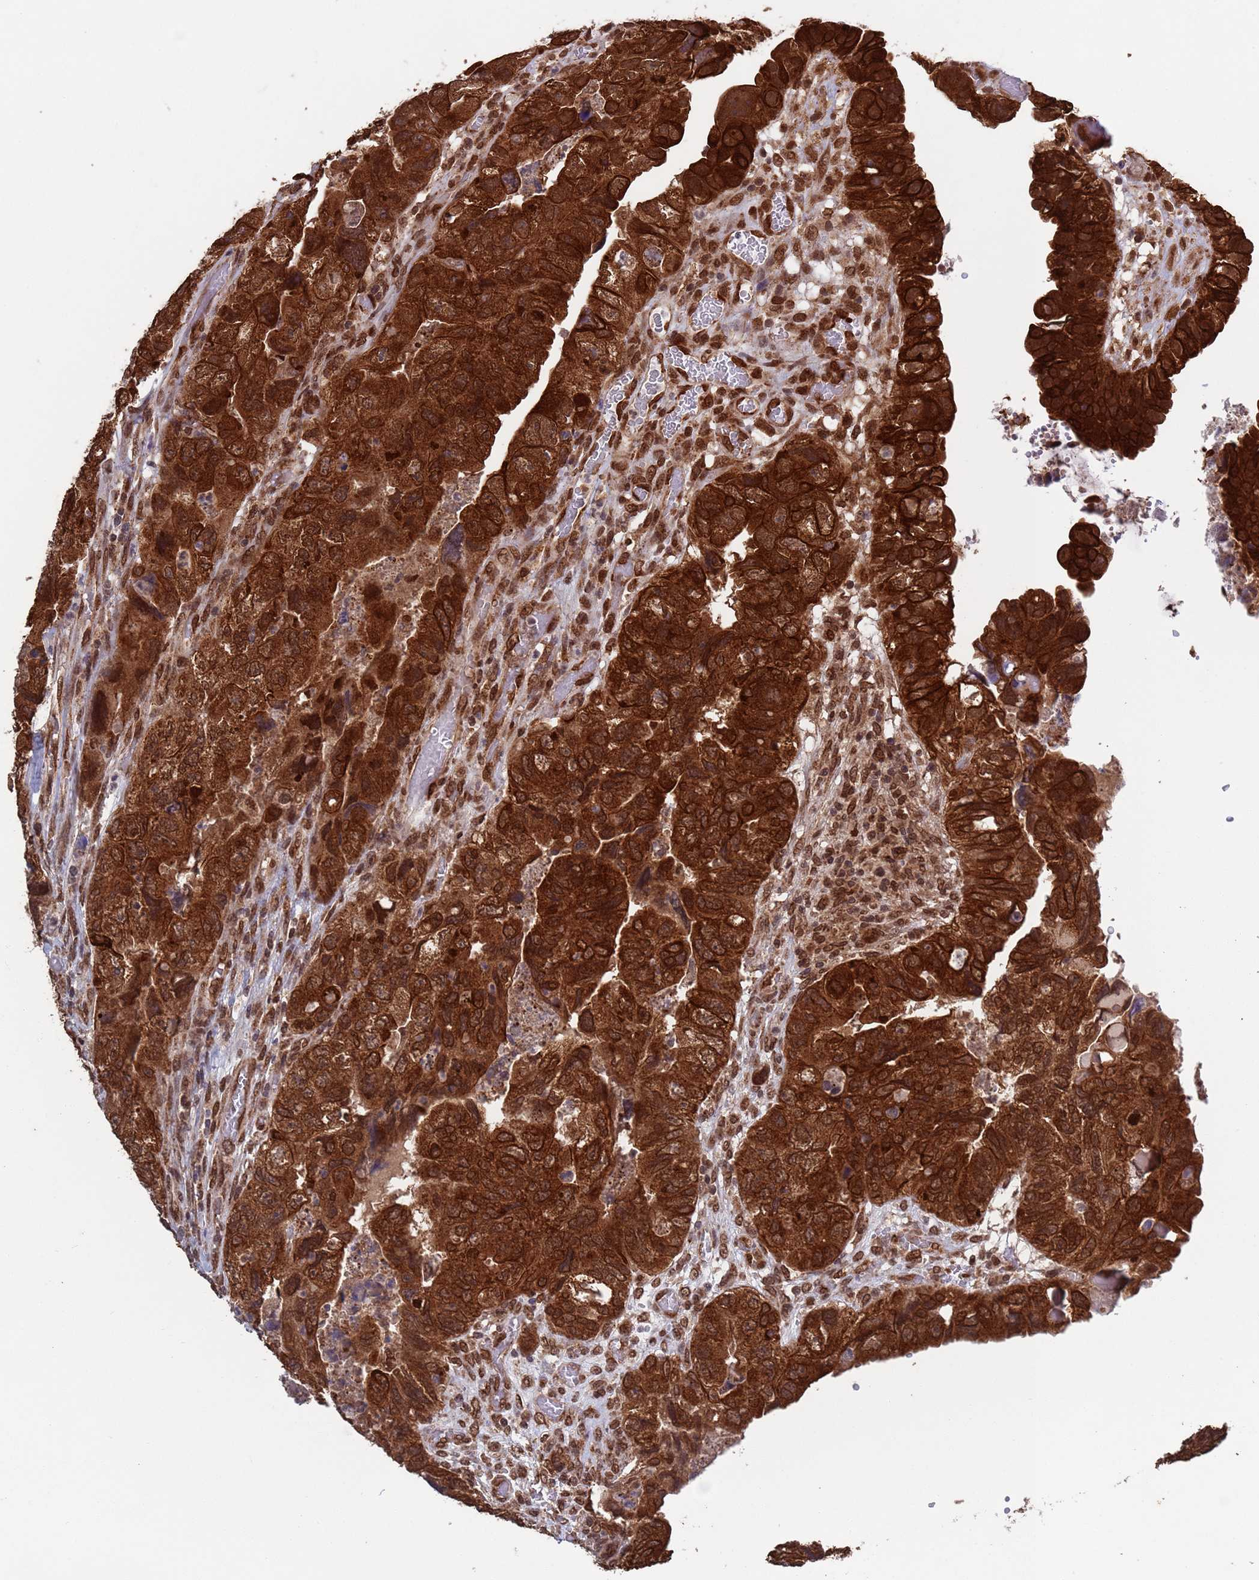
{"staining": {"intensity": "strong", "quantity": ">75%", "location": "cytoplasmic/membranous,nuclear"}, "tissue": "colorectal cancer", "cell_type": "Tumor cells", "image_type": "cancer", "snomed": [{"axis": "morphology", "description": "Adenocarcinoma, NOS"}, {"axis": "topography", "description": "Rectum"}], "caption": "A photomicrograph showing strong cytoplasmic/membranous and nuclear positivity in about >75% of tumor cells in colorectal adenocarcinoma, as visualized by brown immunohistochemical staining.", "gene": "FUBP3", "patient": {"sex": "male", "age": 63}}